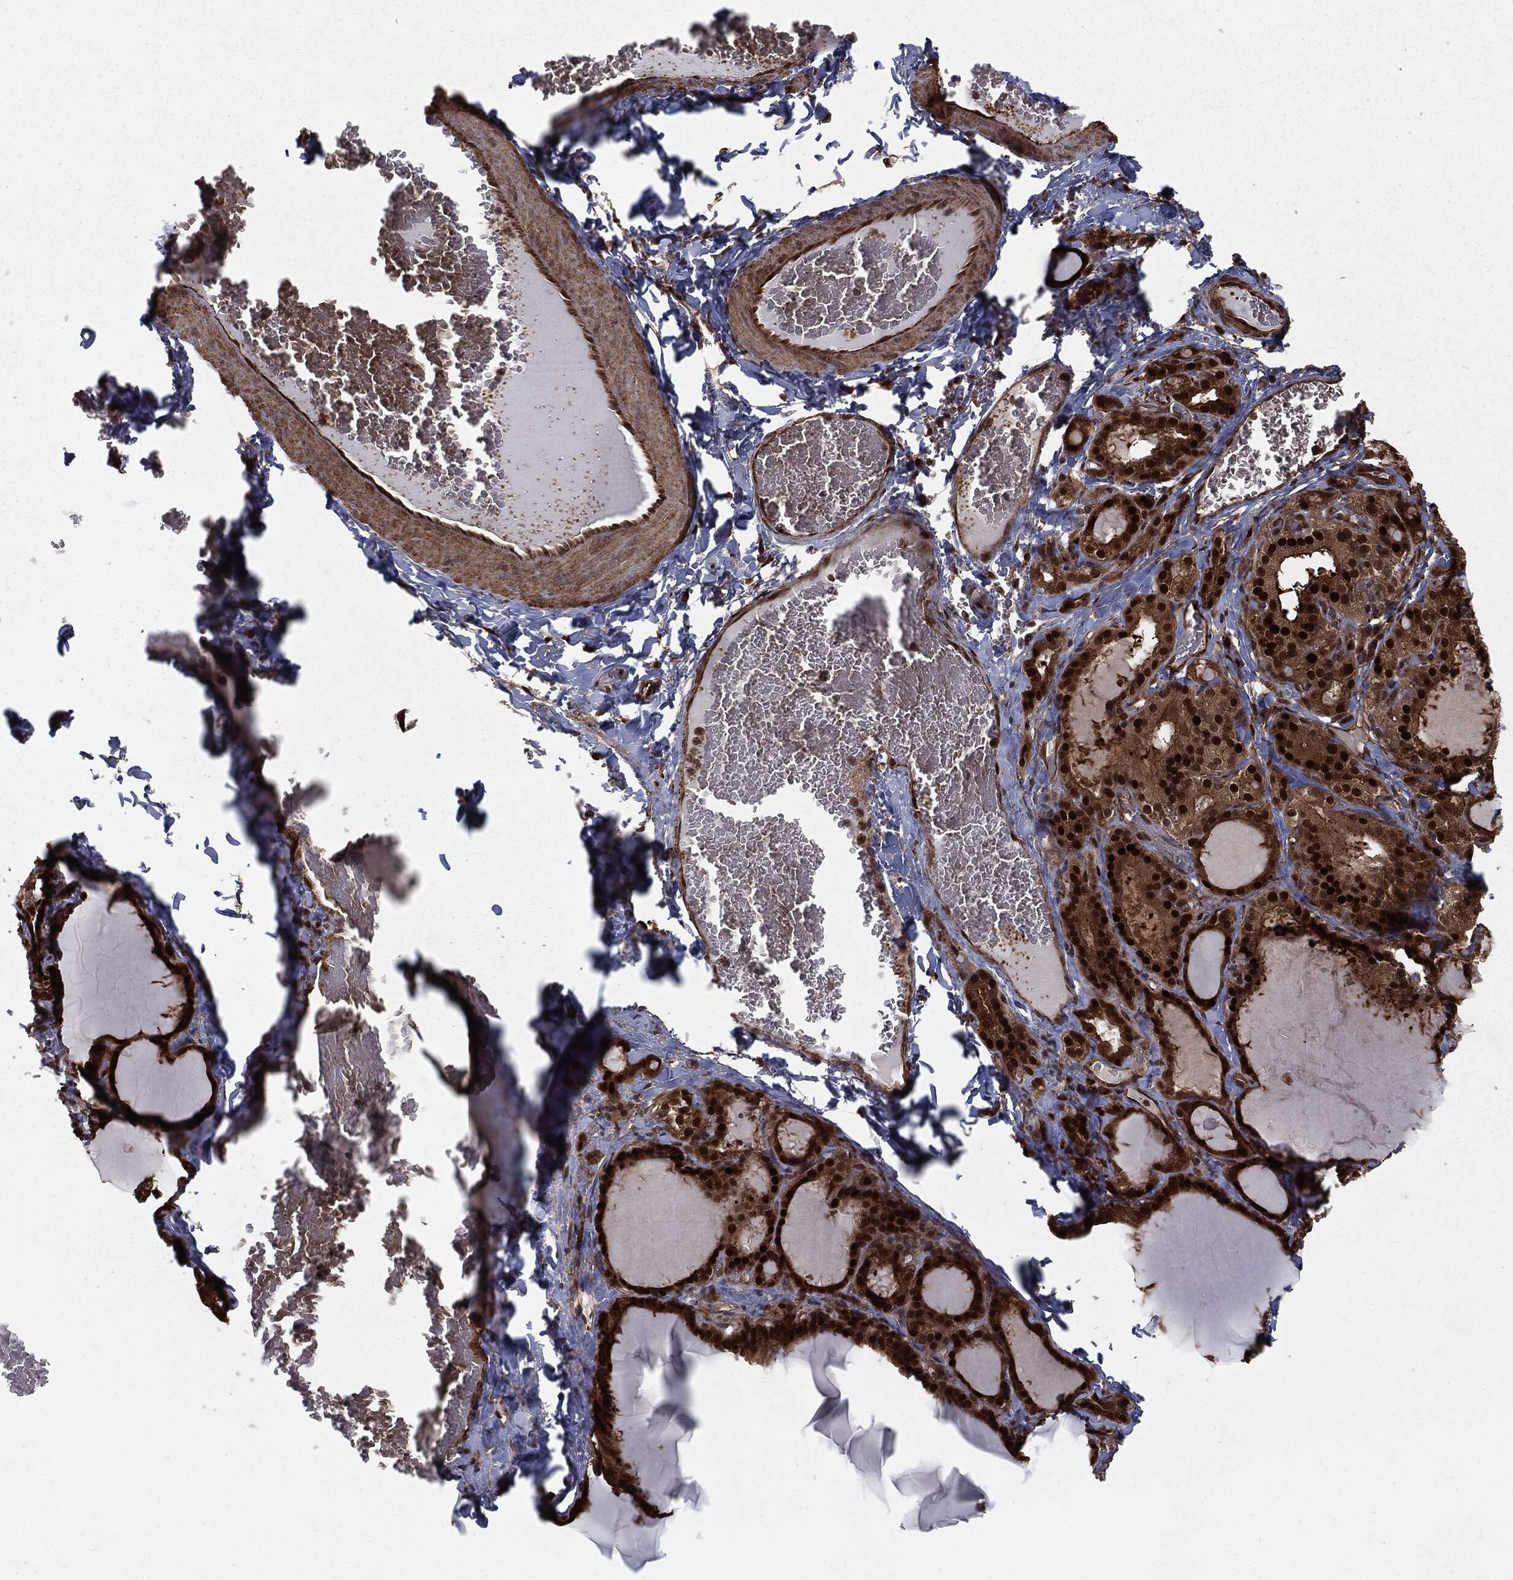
{"staining": {"intensity": "strong", "quantity": ">75%", "location": "cytoplasmic/membranous,nuclear"}, "tissue": "thyroid gland", "cell_type": "Glandular cells", "image_type": "normal", "snomed": [{"axis": "morphology", "description": "Normal tissue, NOS"}, {"axis": "morphology", "description": "Hyperplasia, NOS"}, {"axis": "topography", "description": "Thyroid gland"}], "caption": "Thyroid gland stained for a protein reveals strong cytoplasmic/membranous,nuclear positivity in glandular cells.", "gene": "RANBP9", "patient": {"sex": "female", "age": 27}}